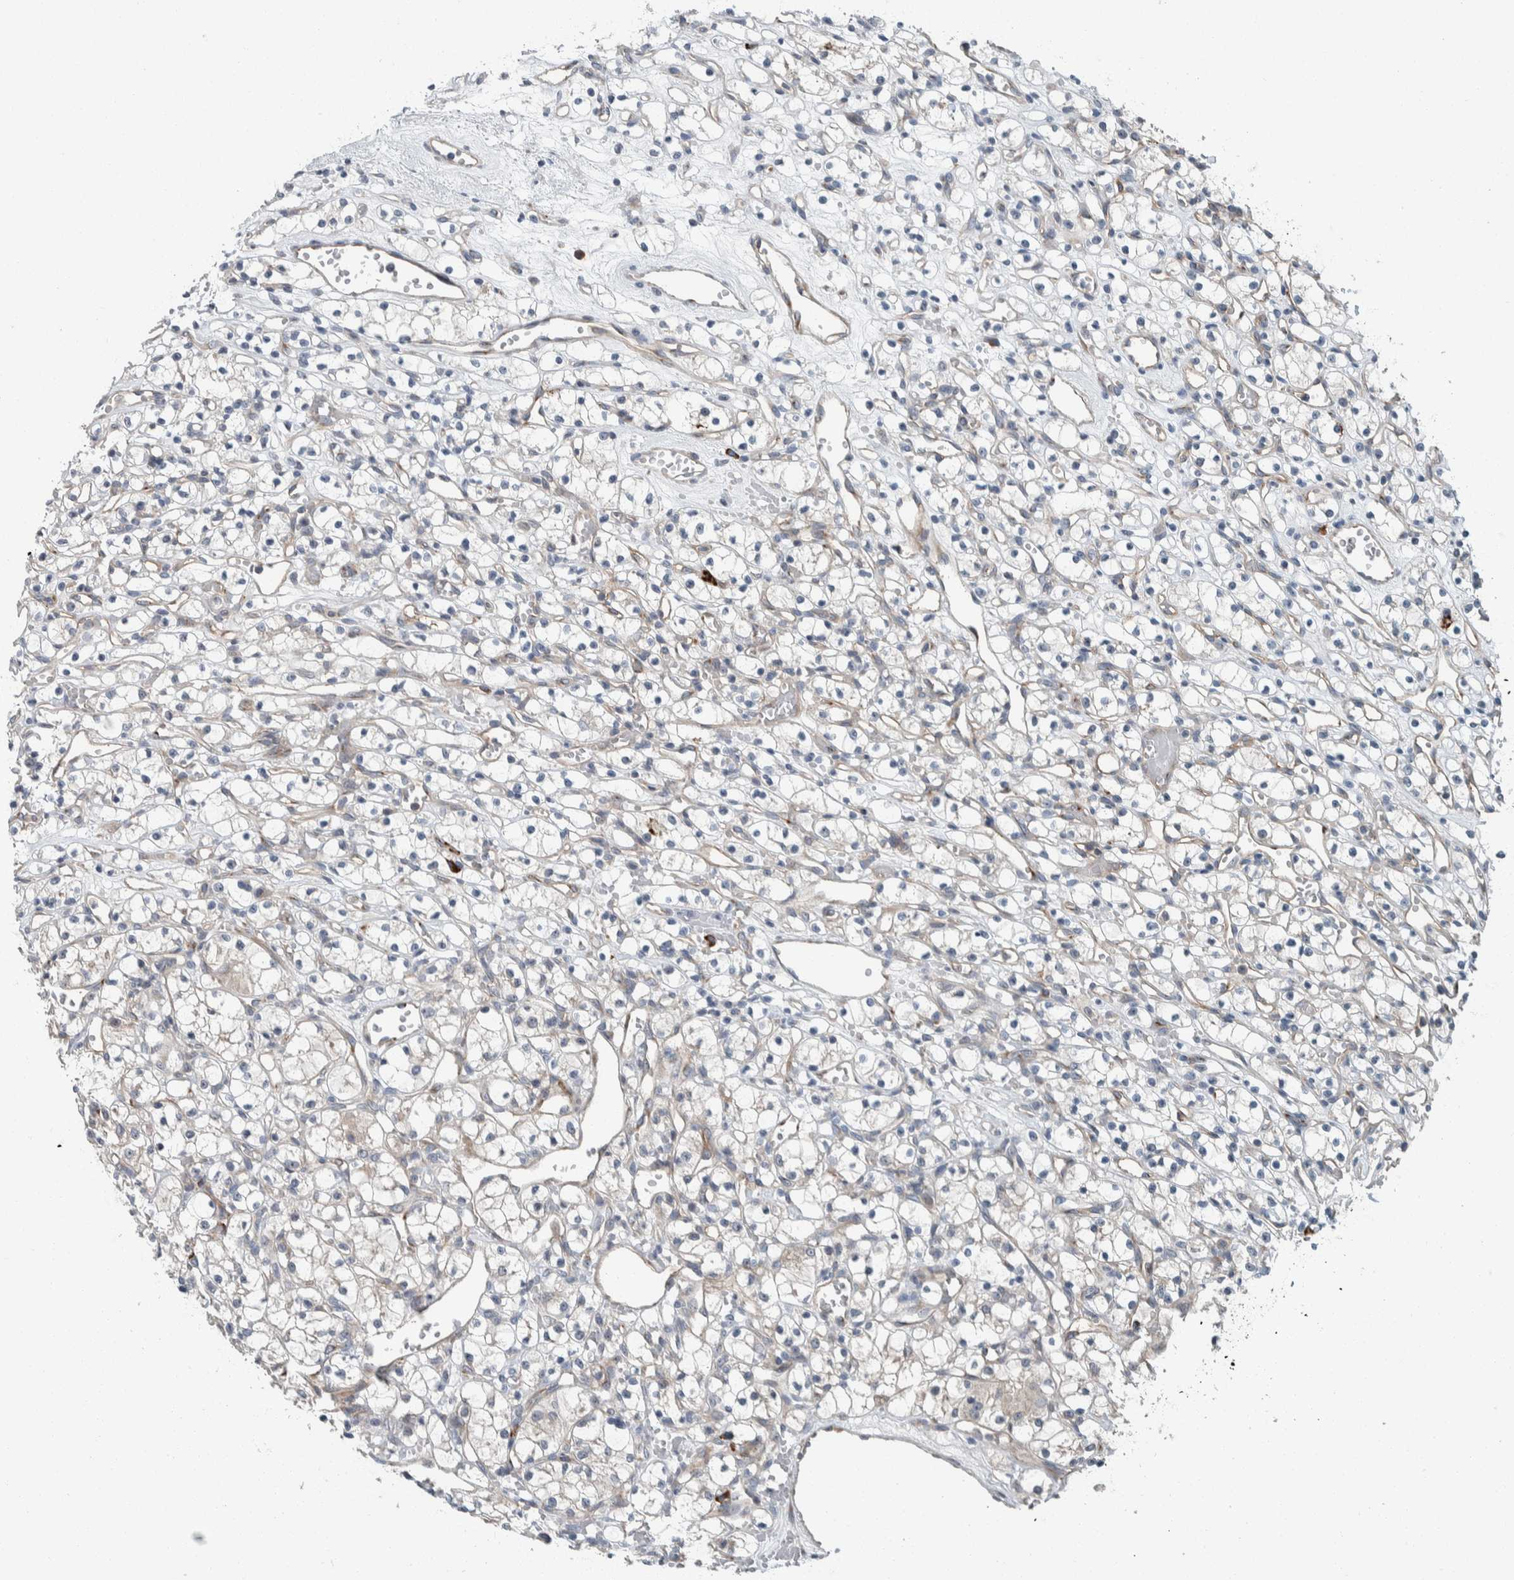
{"staining": {"intensity": "negative", "quantity": "none", "location": "none"}, "tissue": "renal cancer", "cell_type": "Tumor cells", "image_type": "cancer", "snomed": [{"axis": "morphology", "description": "Adenocarcinoma, NOS"}, {"axis": "topography", "description": "Kidney"}], "caption": "Renal cancer (adenocarcinoma) stained for a protein using immunohistochemistry exhibits no positivity tumor cells.", "gene": "USP25", "patient": {"sex": "female", "age": 59}}